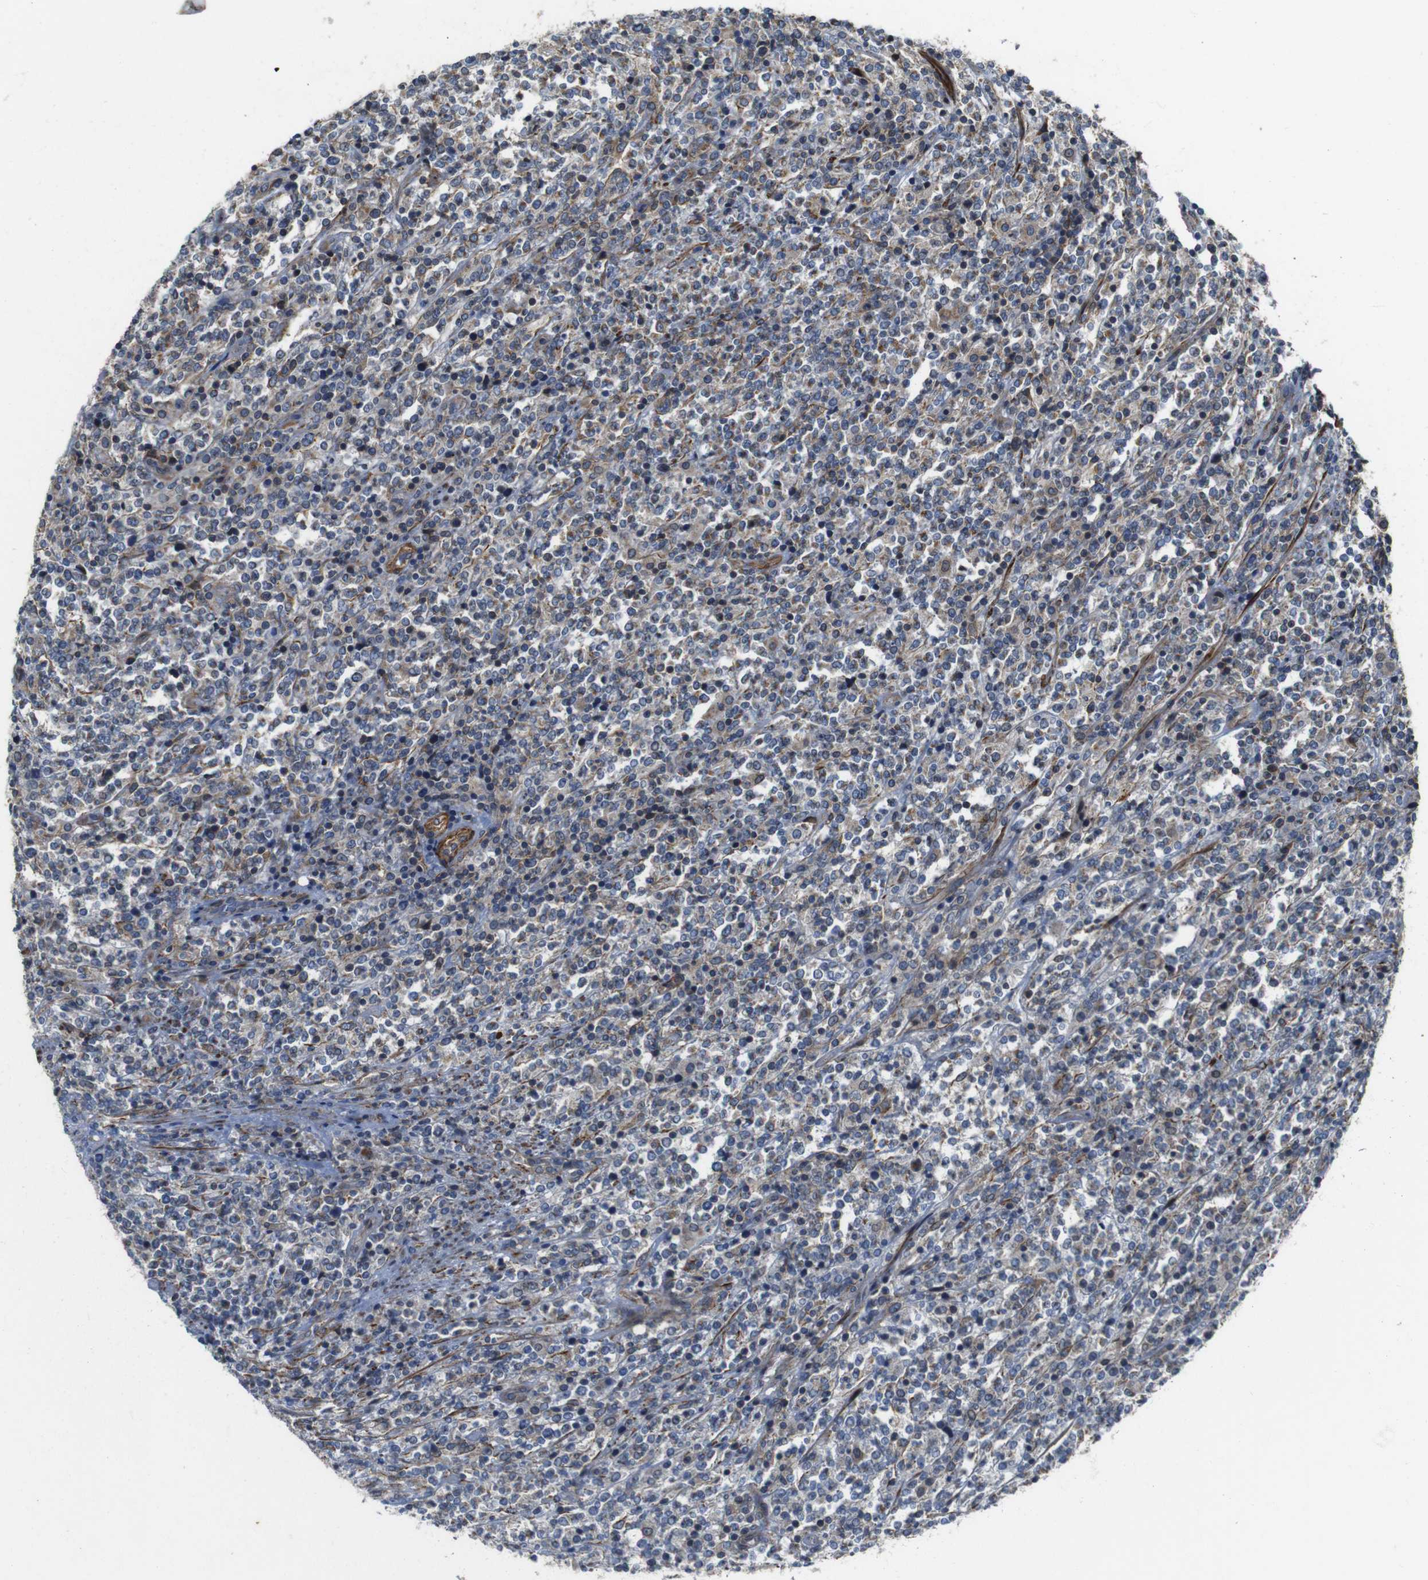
{"staining": {"intensity": "weak", "quantity": "25%-75%", "location": "cytoplasmic/membranous"}, "tissue": "lymphoma", "cell_type": "Tumor cells", "image_type": "cancer", "snomed": [{"axis": "morphology", "description": "Malignant lymphoma, non-Hodgkin's type, High grade"}, {"axis": "topography", "description": "Soft tissue"}], "caption": "Immunohistochemistry image of neoplastic tissue: human lymphoma stained using IHC reveals low levels of weak protein expression localized specifically in the cytoplasmic/membranous of tumor cells, appearing as a cytoplasmic/membranous brown color.", "gene": "GGT7", "patient": {"sex": "male", "age": 18}}